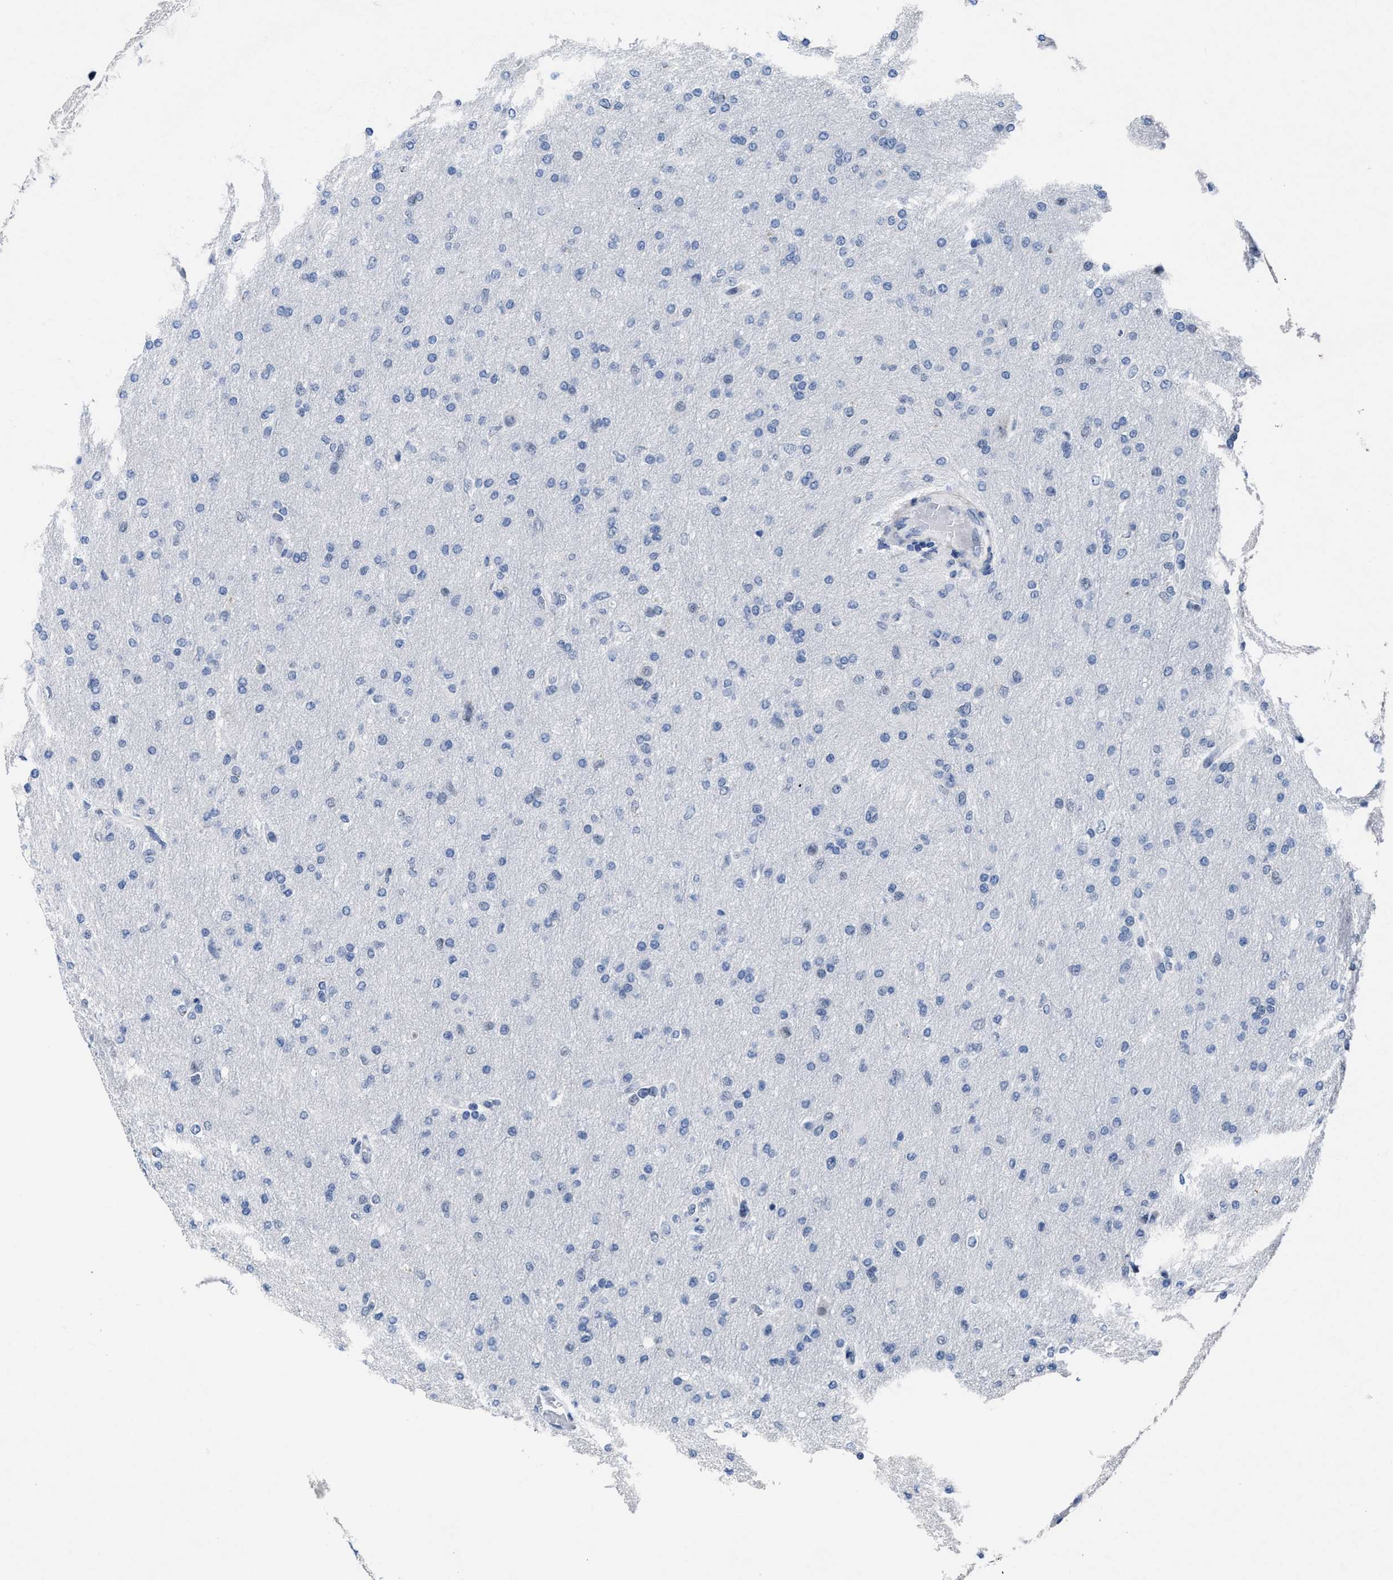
{"staining": {"intensity": "negative", "quantity": "none", "location": "none"}, "tissue": "glioma", "cell_type": "Tumor cells", "image_type": "cancer", "snomed": [{"axis": "morphology", "description": "Glioma, malignant, High grade"}, {"axis": "topography", "description": "Cerebral cortex"}], "caption": "This image is of glioma stained with immunohistochemistry (IHC) to label a protein in brown with the nuclei are counter-stained blue. There is no positivity in tumor cells.", "gene": "ID3", "patient": {"sex": "female", "age": 36}}